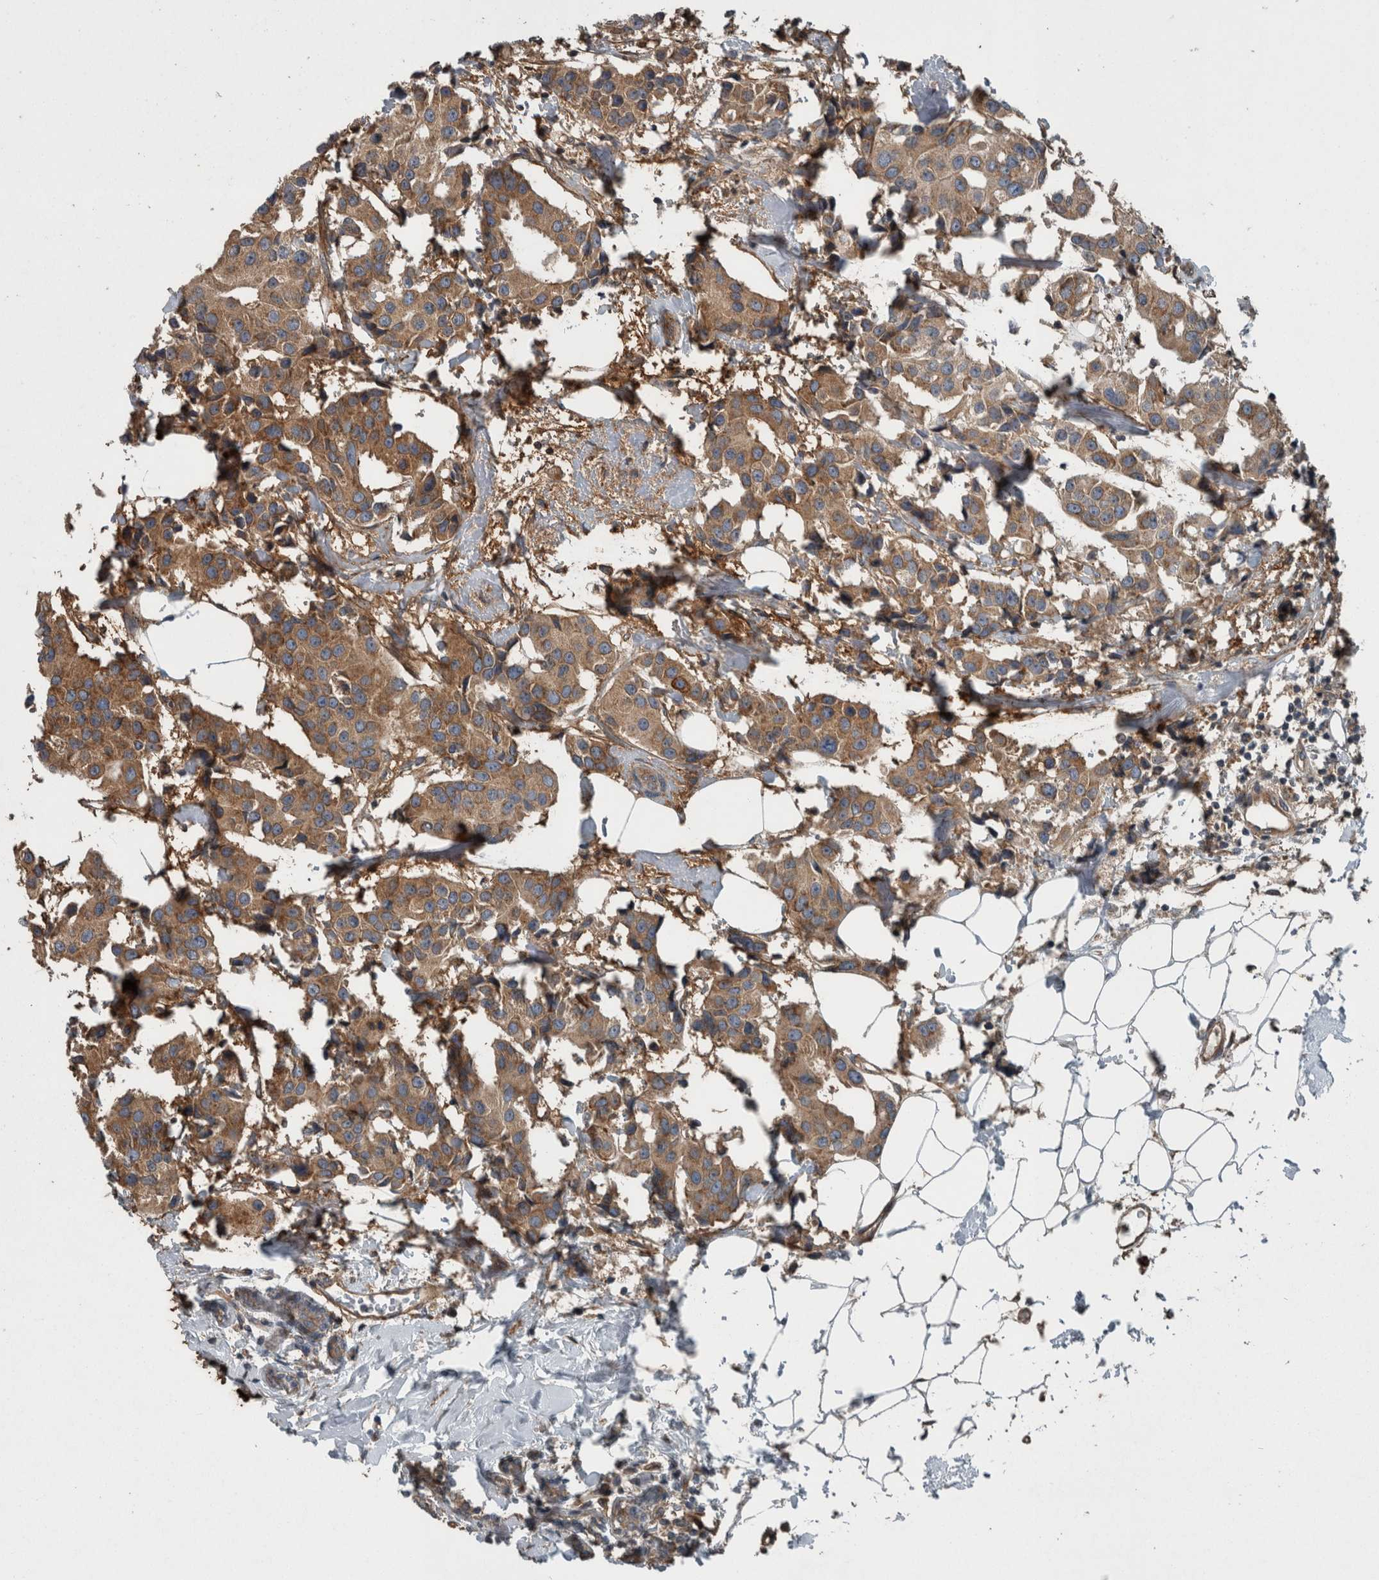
{"staining": {"intensity": "moderate", "quantity": ">75%", "location": "cytoplasmic/membranous"}, "tissue": "breast cancer", "cell_type": "Tumor cells", "image_type": "cancer", "snomed": [{"axis": "morphology", "description": "Normal tissue, NOS"}, {"axis": "morphology", "description": "Duct carcinoma"}, {"axis": "topography", "description": "Breast"}], "caption": "About >75% of tumor cells in intraductal carcinoma (breast) reveal moderate cytoplasmic/membranous protein expression as visualized by brown immunohistochemical staining.", "gene": "EXOC8", "patient": {"sex": "female", "age": 39}}